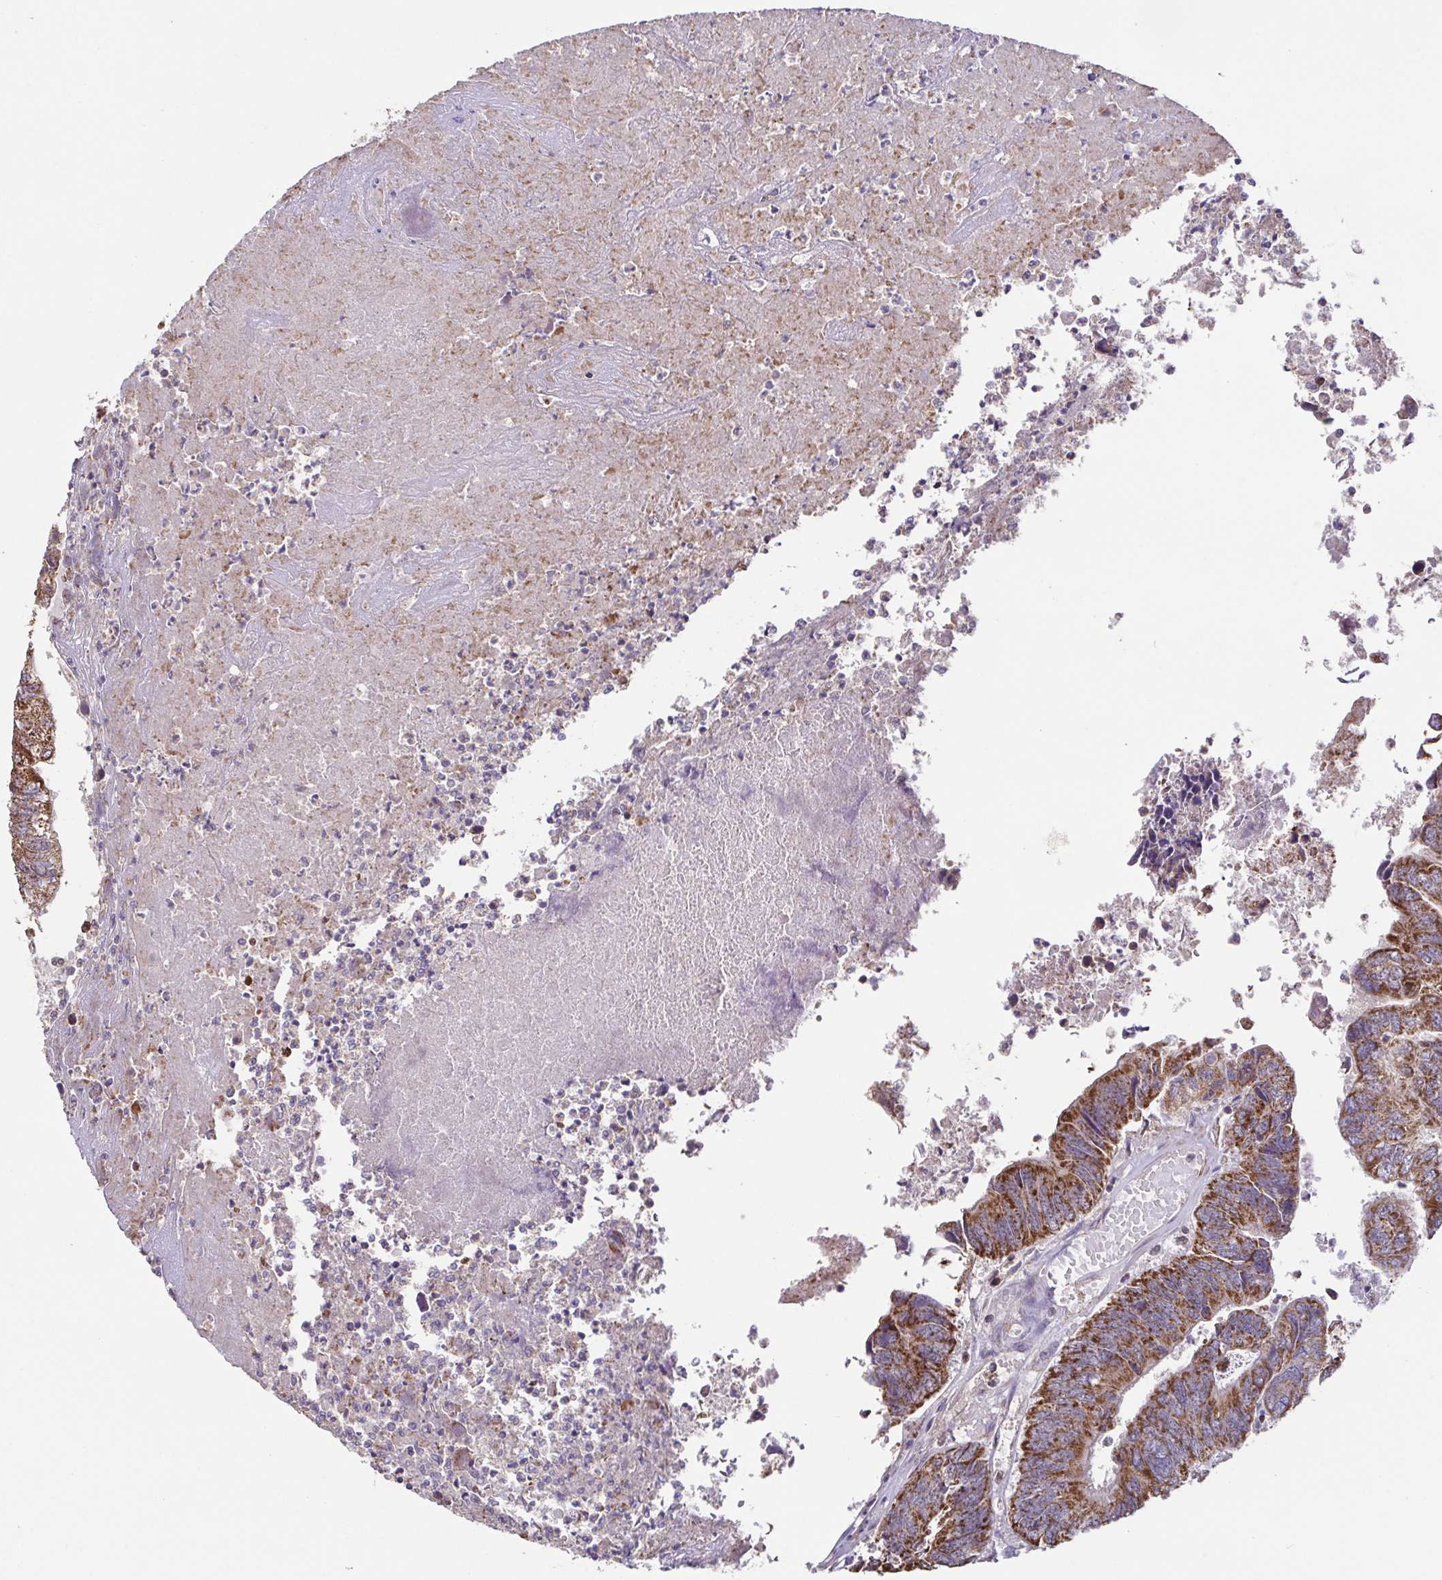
{"staining": {"intensity": "strong", "quantity": ">75%", "location": "cytoplasmic/membranous"}, "tissue": "colorectal cancer", "cell_type": "Tumor cells", "image_type": "cancer", "snomed": [{"axis": "morphology", "description": "Adenocarcinoma, NOS"}, {"axis": "topography", "description": "Colon"}], "caption": "A brown stain shows strong cytoplasmic/membranous positivity of a protein in adenocarcinoma (colorectal) tumor cells. The protein is shown in brown color, while the nuclei are stained blue.", "gene": "DIP2B", "patient": {"sex": "female", "age": 67}}